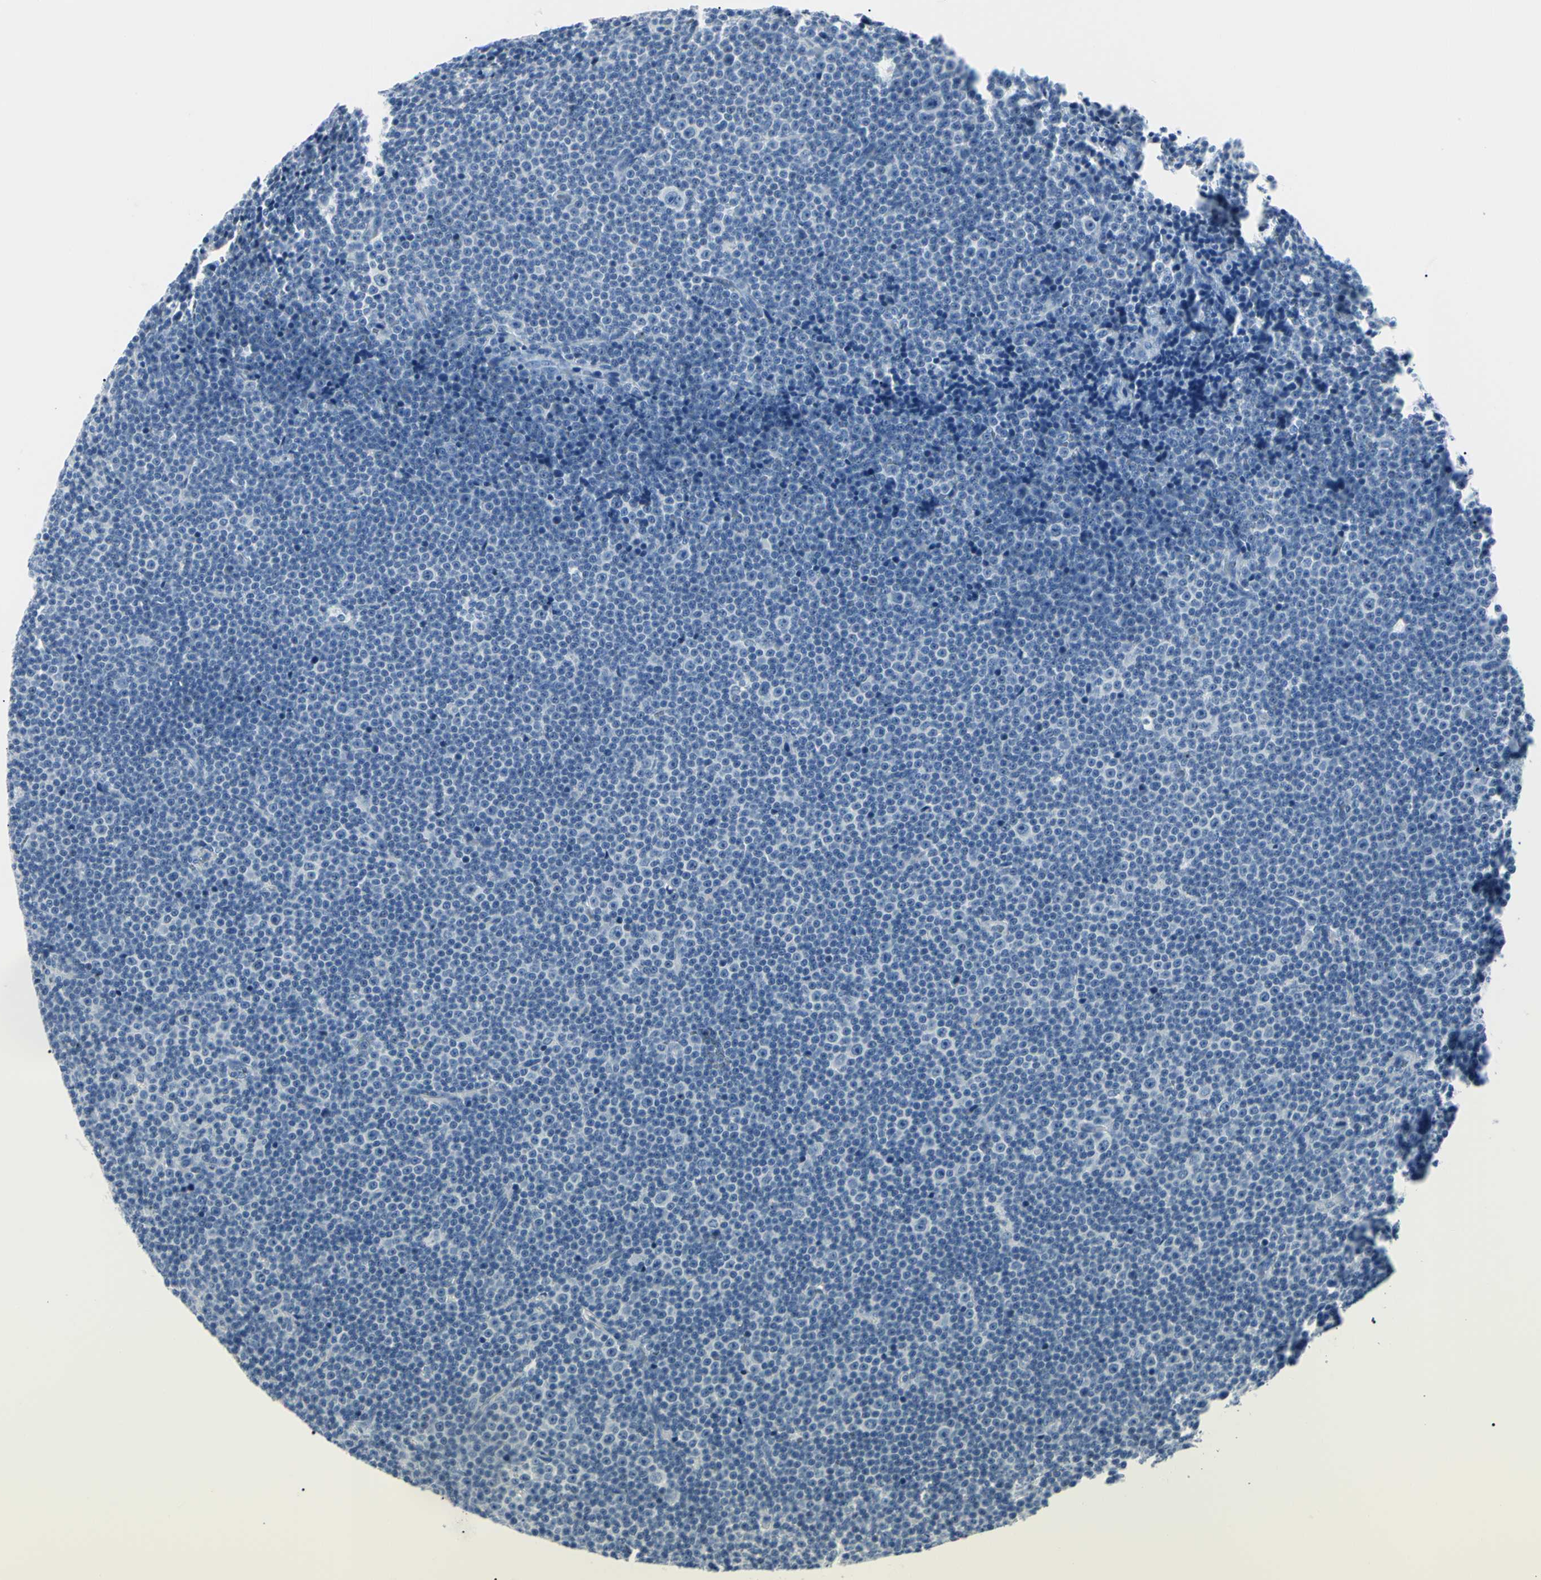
{"staining": {"intensity": "negative", "quantity": "none", "location": "none"}, "tissue": "lymphoma", "cell_type": "Tumor cells", "image_type": "cancer", "snomed": [{"axis": "morphology", "description": "Malignant lymphoma, non-Hodgkin's type, Low grade"}, {"axis": "topography", "description": "Lymph node"}], "caption": "This photomicrograph is of low-grade malignant lymphoma, non-Hodgkin's type stained with immunohistochemistry to label a protein in brown with the nuclei are counter-stained blue. There is no expression in tumor cells.", "gene": "CA2", "patient": {"sex": "female", "age": 67}}